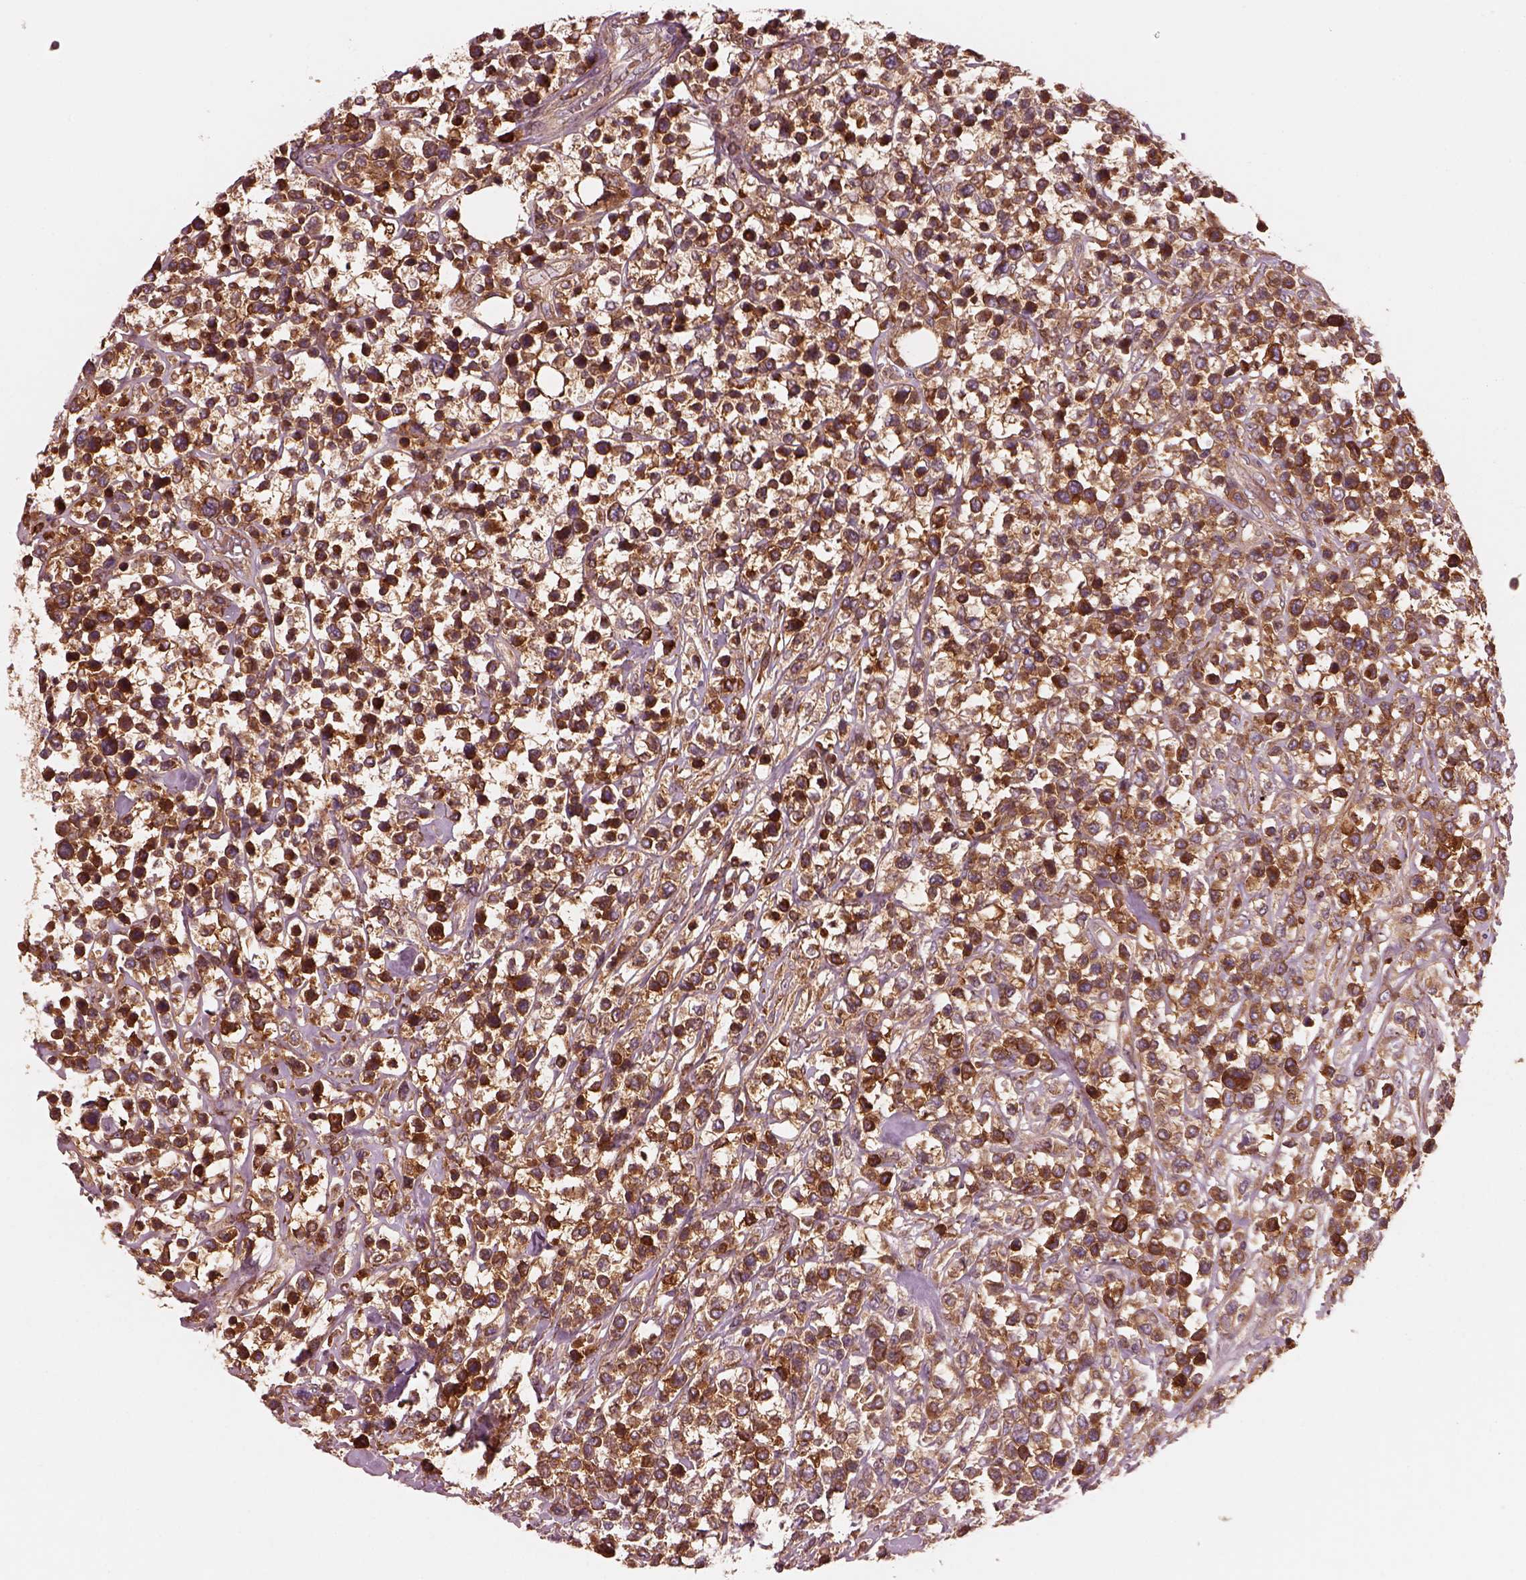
{"staining": {"intensity": "strong", "quantity": ">75%", "location": "cytoplasmic/membranous"}, "tissue": "lymphoma", "cell_type": "Tumor cells", "image_type": "cancer", "snomed": [{"axis": "morphology", "description": "Malignant lymphoma, non-Hodgkin's type, High grade"}, {"axis": "topography", "description": "Soft tissue"}], "caption": "Immunohistochemistry (DAB (3,3'-diaminobenzidine)) staining of human lymphoma demonstrates strong cytoplasmic/membranous protein positivity in about >75% of tumor cells.", "gene": "ASCC2", "patient": {"sex": "female", "age": 56}}